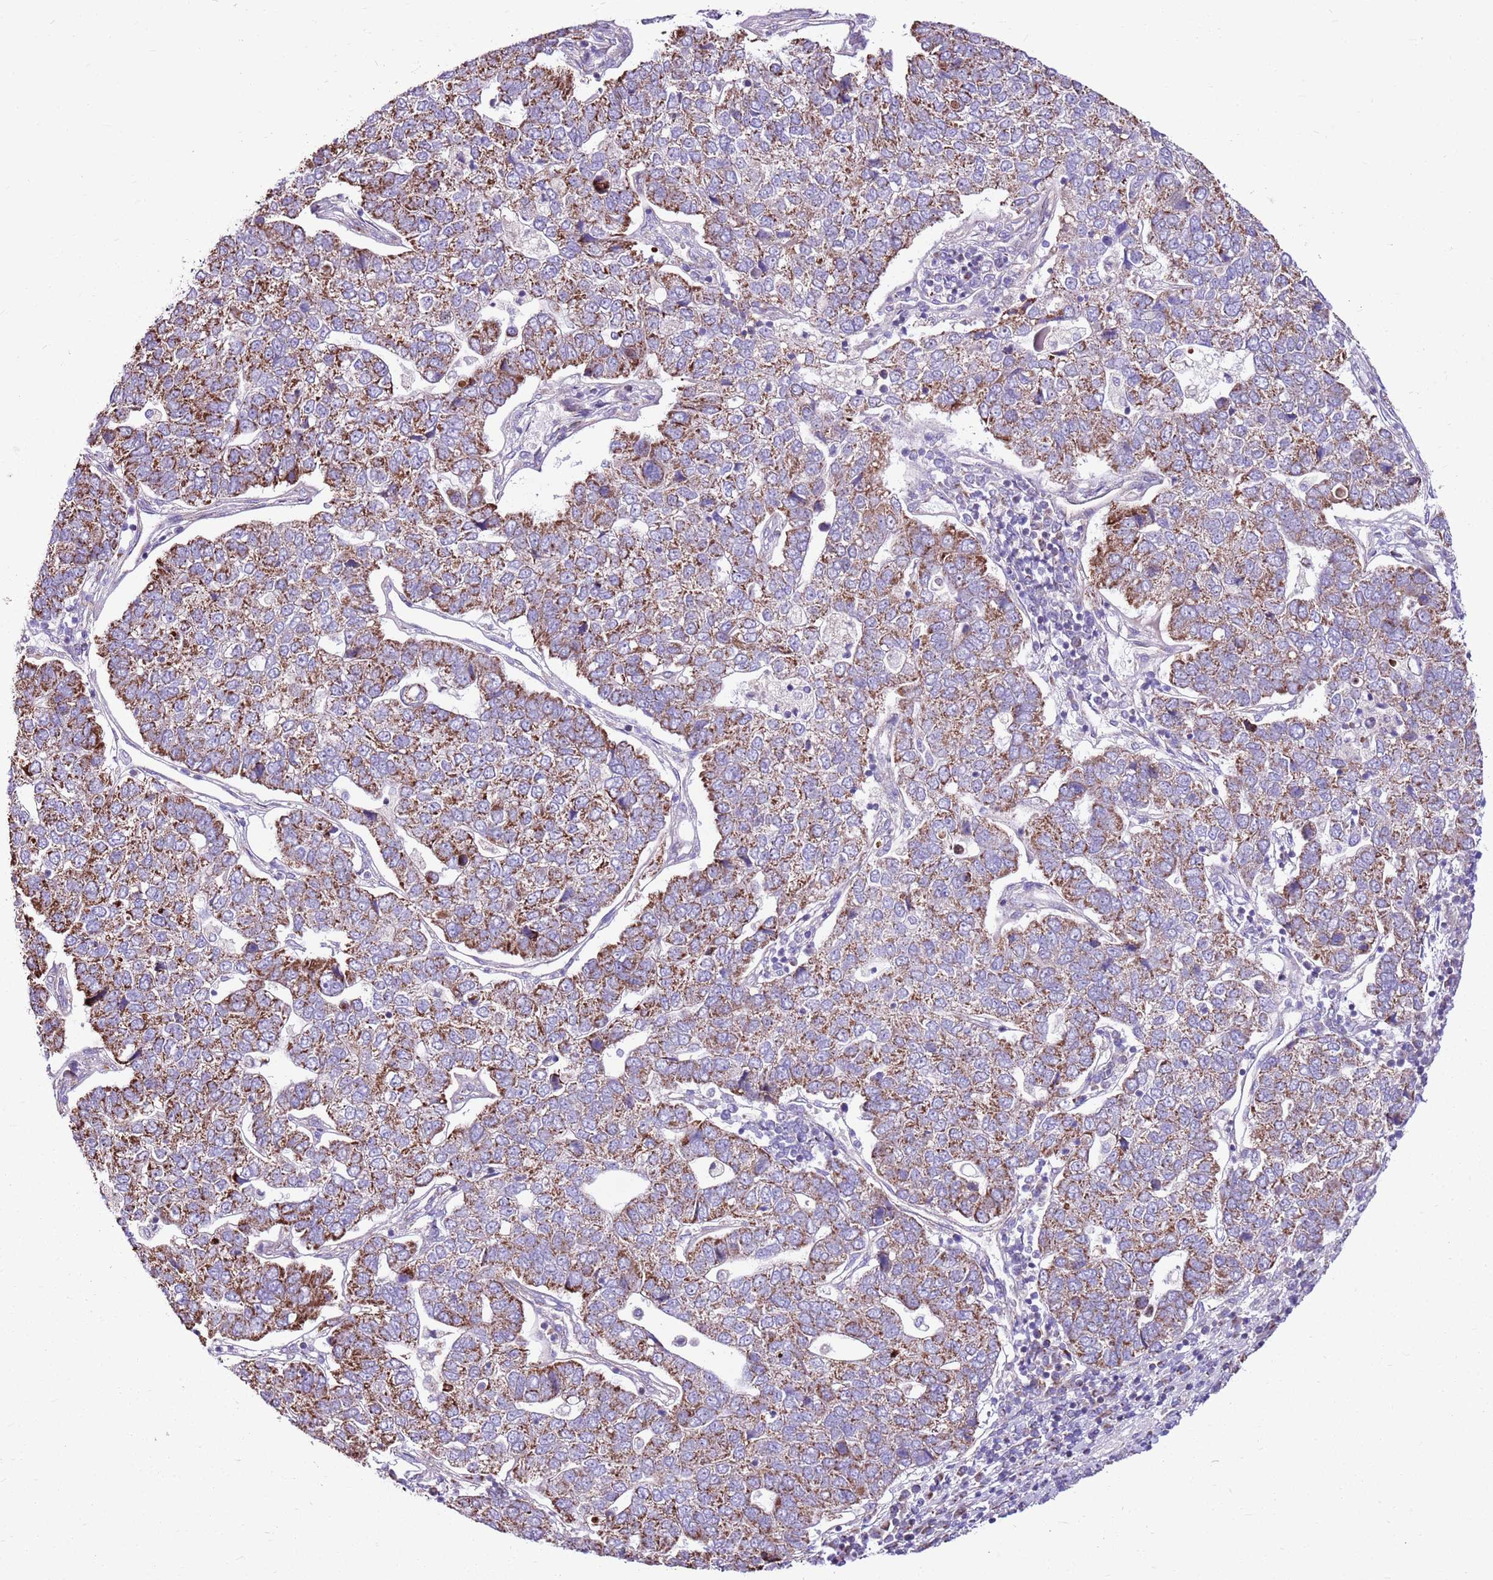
{"staining": {"intensity": "moderate", "quantity": "25%-75%", "location": "cytoplasmic/membranous"}, "tissue": "pancreatic cancer", "cell_type": "Tumor cells", "image_type": "cancer", "snomed": [{"axis": "morphology", "description": "Adenocarcinoma, NOS"}, {"axis": "topography", "description": "Pancreas"}], "caption": "Protein staining shows moderate cytoplasmic/membranous staining in about 25%-75% of tumor cells in pancreatic cancer (adenocarcinoma). The staining was performed using DAB (3,3'-diaminobenzidine), with brown indicating positive protein expression. Nuclei are stained blue with hematoxylin.", "gene": "HECTD4", "patient": {"sex": "female", "age": 61}}